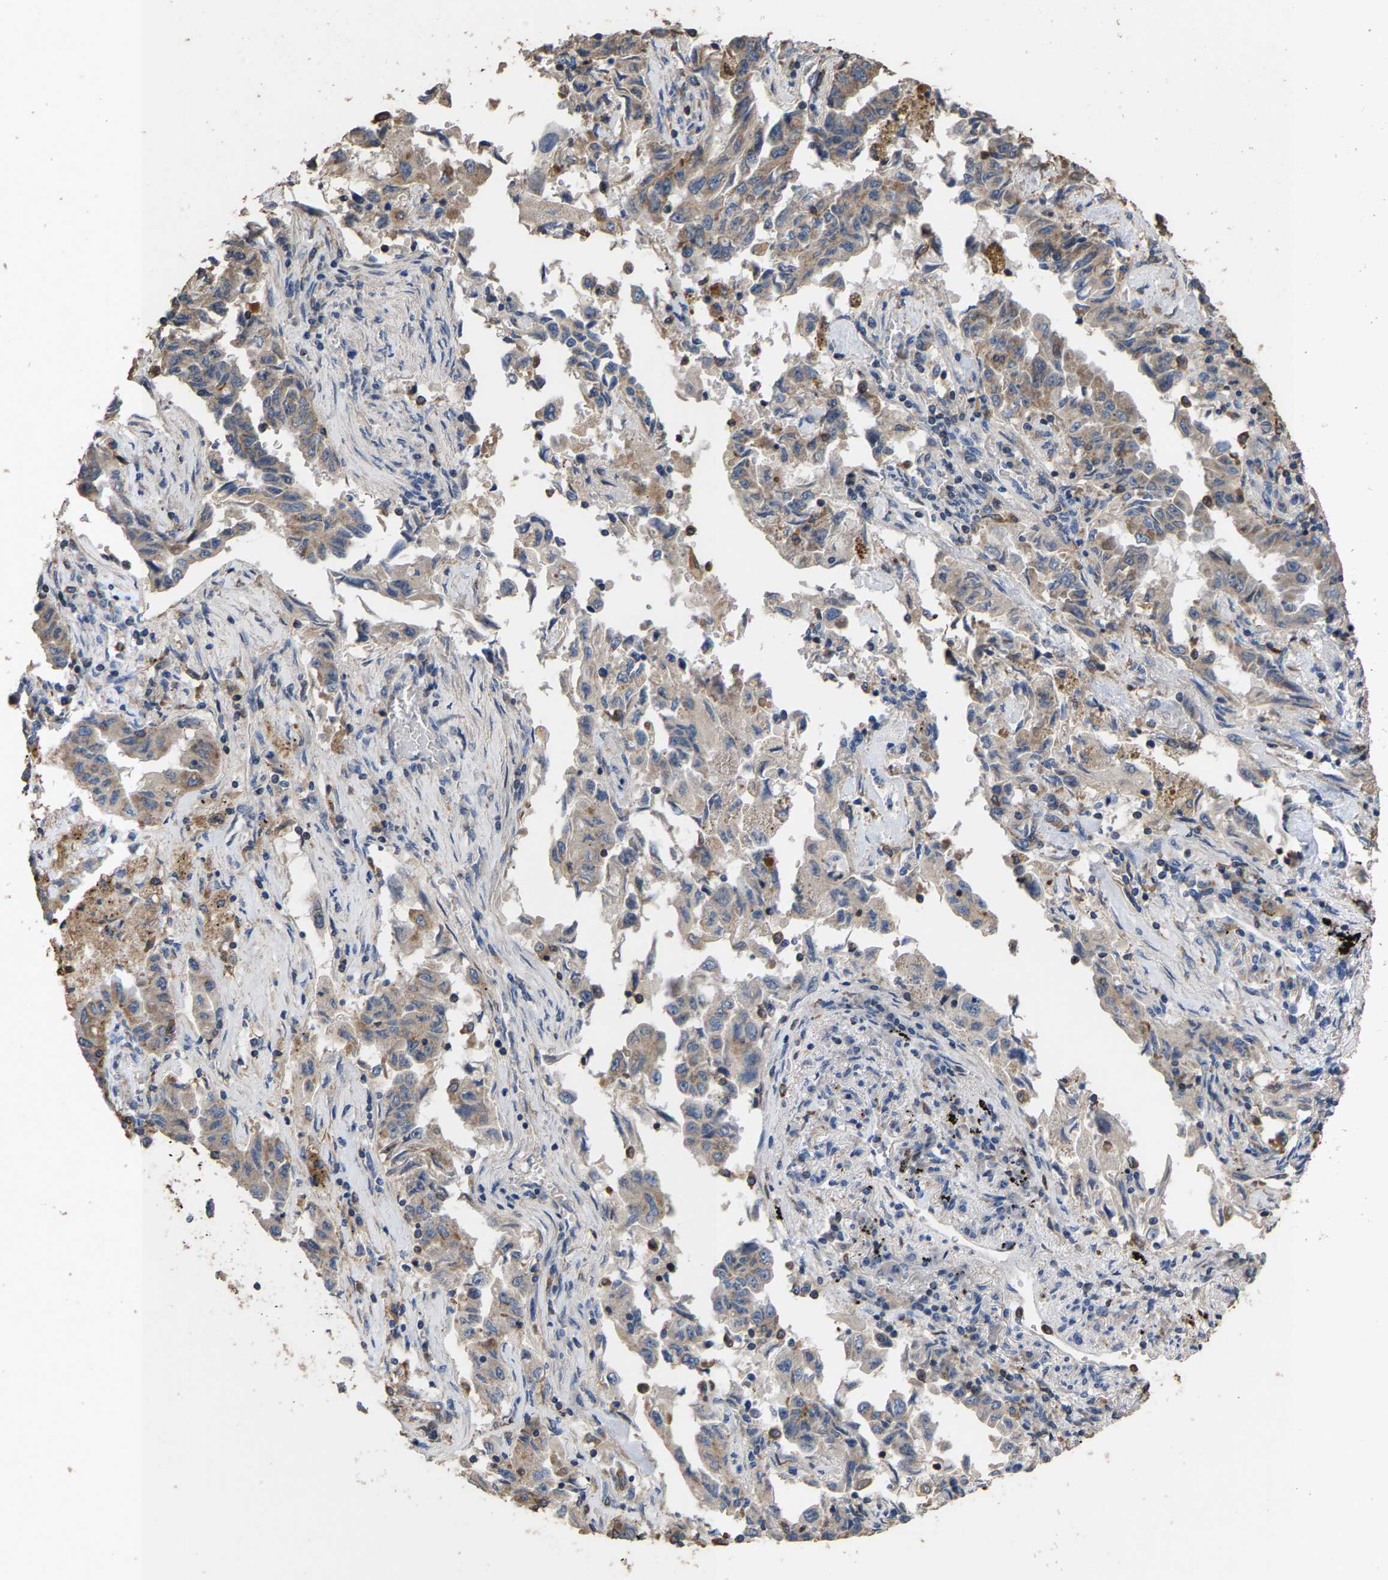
{"staining": {"intensity": "weak", "quantity": "25%-75%", "location": "cytoplasmic/membranous"}, "tissue": "lung cancer", "cell_type": "Tumor cells", "image_type": "cancer", "snomed": [{"axis": "morphology", "description": "Adenocarcinoma, NOS"}, {"axis": "topography", "description": "Lung"}], "caption": "Approximately 25%-75% of tumor cells in human lung cancer display weak cytoplasmic/membranous protein staining as visualized by brown immunohistochemical staining.", "gene": "TDRKH", "patient": {"sex": "female", "age": 51}}